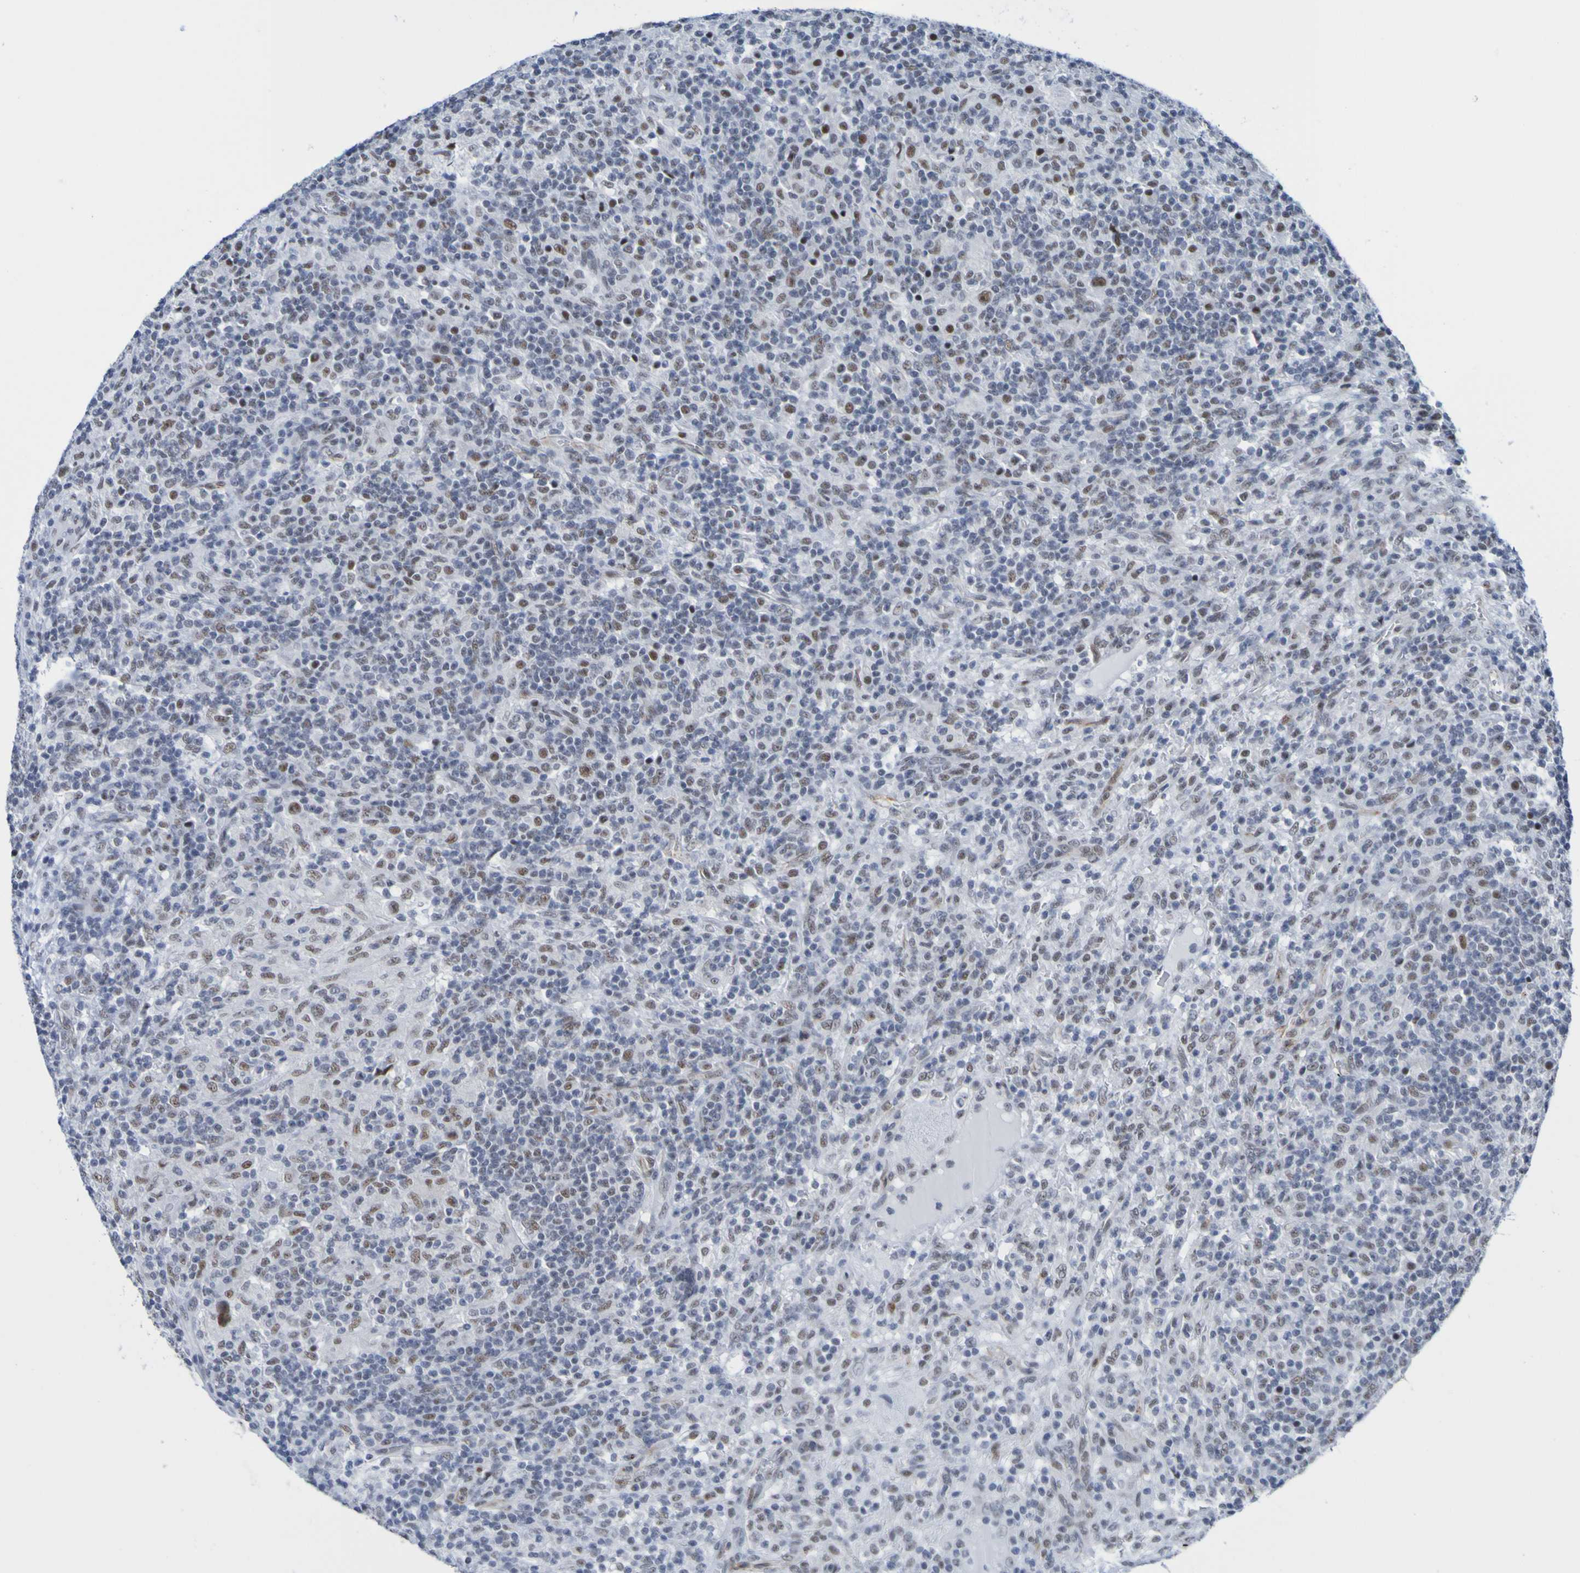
{"staining": {"intensity": "strong", "quantity": "<25%", "location": "nuclear"}, "tissue": "lymphoma", "cell_type": "Tumor cells", "image_type": "cancer", "snomed": [{"axis": "morphology", "description": "Hodgkin's disease, NOS"}, {"axis": "topography", "description": "Lymph node"}], "caption": "Human lymphoma stained for a protein (brown) reveals strong nuclear positive expression in approximately <25% of tumor cells.", "gene": "CDC5L", "patient": {"sex": "male", "age": 70}}